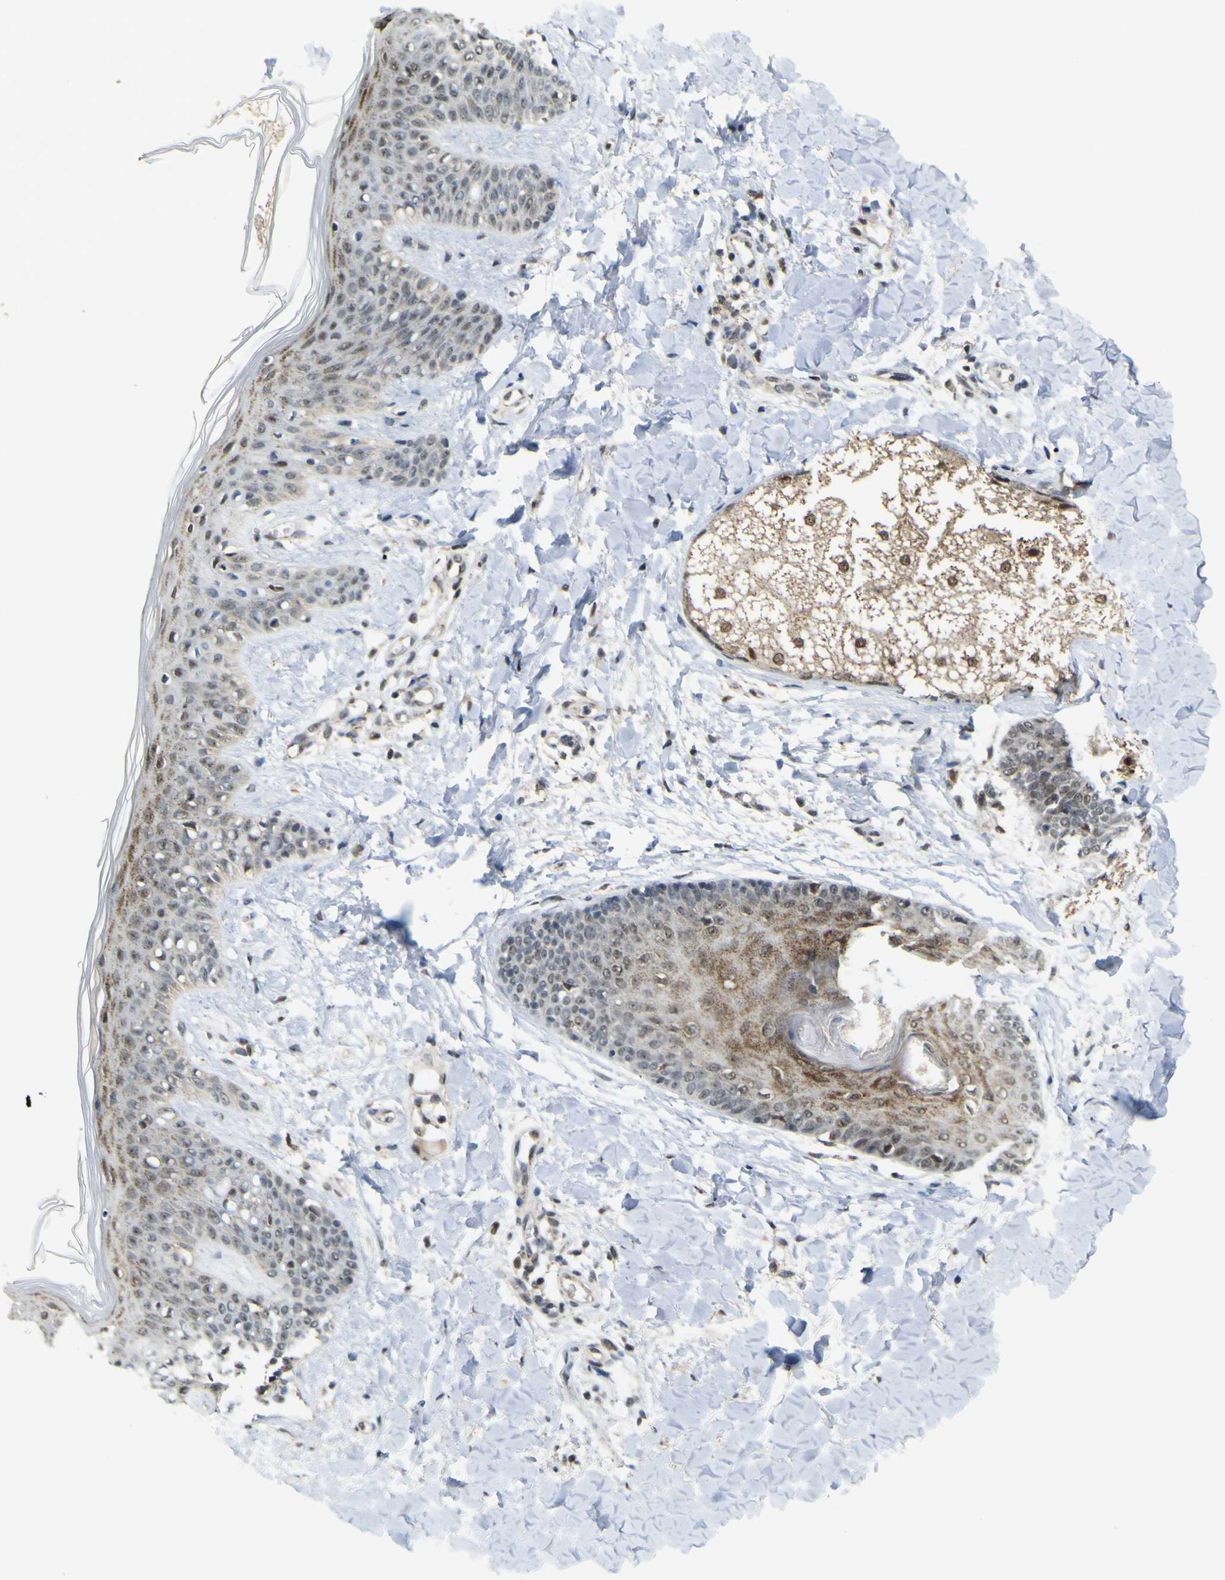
{"staining": {"intensity": "weak", "quantity": "25%-75%", "location": "cytoplasmic/membranous"}, "tissue": "skin", "cell_type": "Fibroblasts", "image_type": "normal", "snomed": [{"axis": "morphology", "description": "Normal tissue, NOS"}, {"axis": "topography", "description": "Skin"}], "caption": "Fibroblasts exhibit low levels of weak cytoplasmic/membranous staining in approximately 25%-75% of cells in benign human skin.", "gene": "ACBD5", "patient": {"sex": "male", "age": 16}}